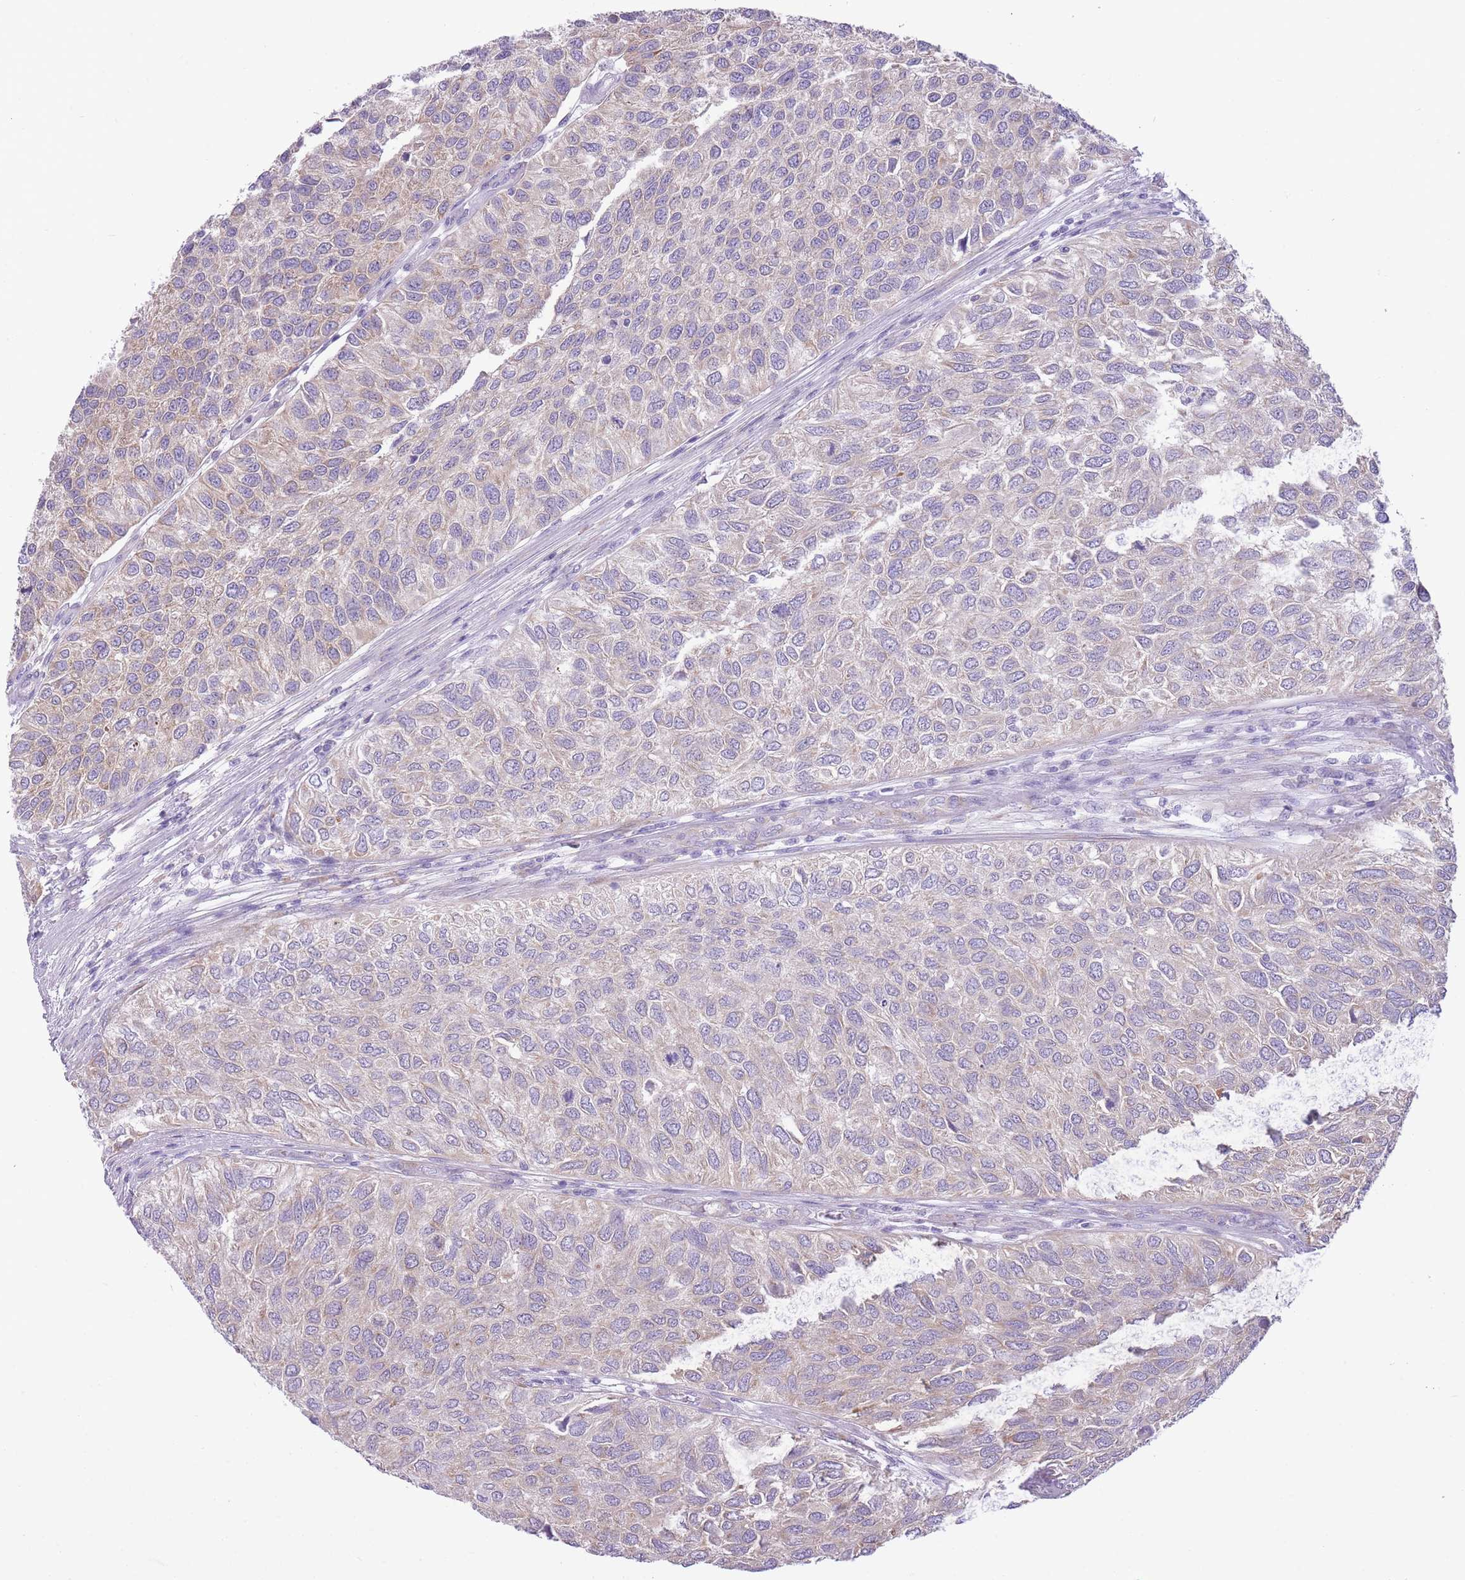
{"staining": {"intensity": "weak", "quantity": "25%-75%", "location": "cytoplasmic/membranous"}, "tissue": "urothelial cancer", "cell_type": "Tumor cells", "image_type": "cancer", "snomed": [{"axis": "morphology", "description": "Urothelial carcinoma, NOS"}, {"axis": "topography", "description": "Urinary bladder"}], "caption": "IHC image of neoplastic tissue: human transitional cell carcinoma stained using IHC exhibits low levels of weak protein expression localized specifically in the cytoplasmic/membranous of tumor cells, appearing as a cytoplasmic/membranous brown color.", "gene": "ZNF501", "patient": {"sex": "male", "age": 55}}